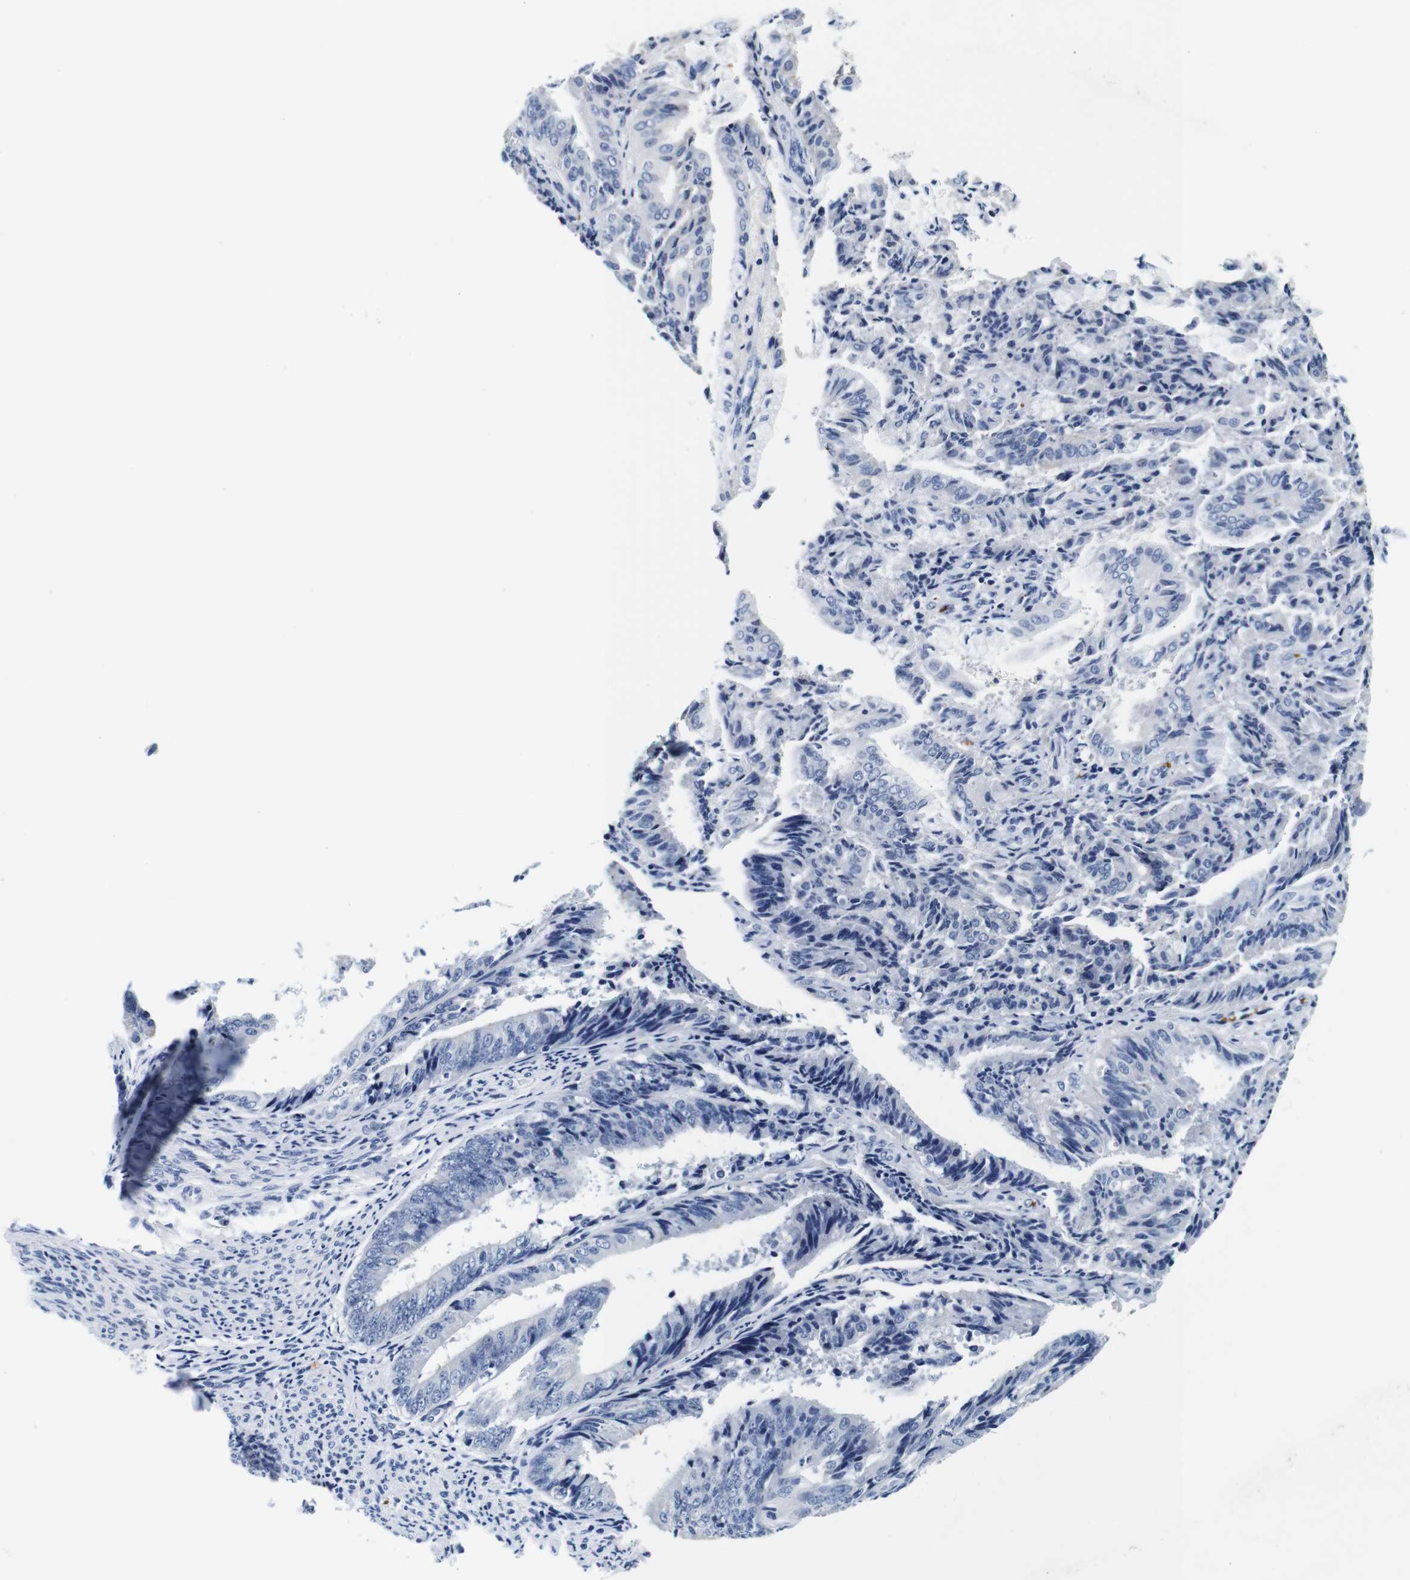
{"staining": {"intensity": "negative", "quantity": "none", "location": "none"}, "tissue": "endometrial cancer", "cell_type": "Tumor cells", "image_type": "cancer", "snomed": [{"axis": "morphology", "description": "Adenocarcinoma, NOS"}, {"axis": "topography", "description": "Endometrium"}], "caption": "Histopathology image shows no significant protein staining in tumor cells of adenocarcinoma (endometrial).", "gene": "GP1BA", "patient": {"sex": "female", "age": 63}}